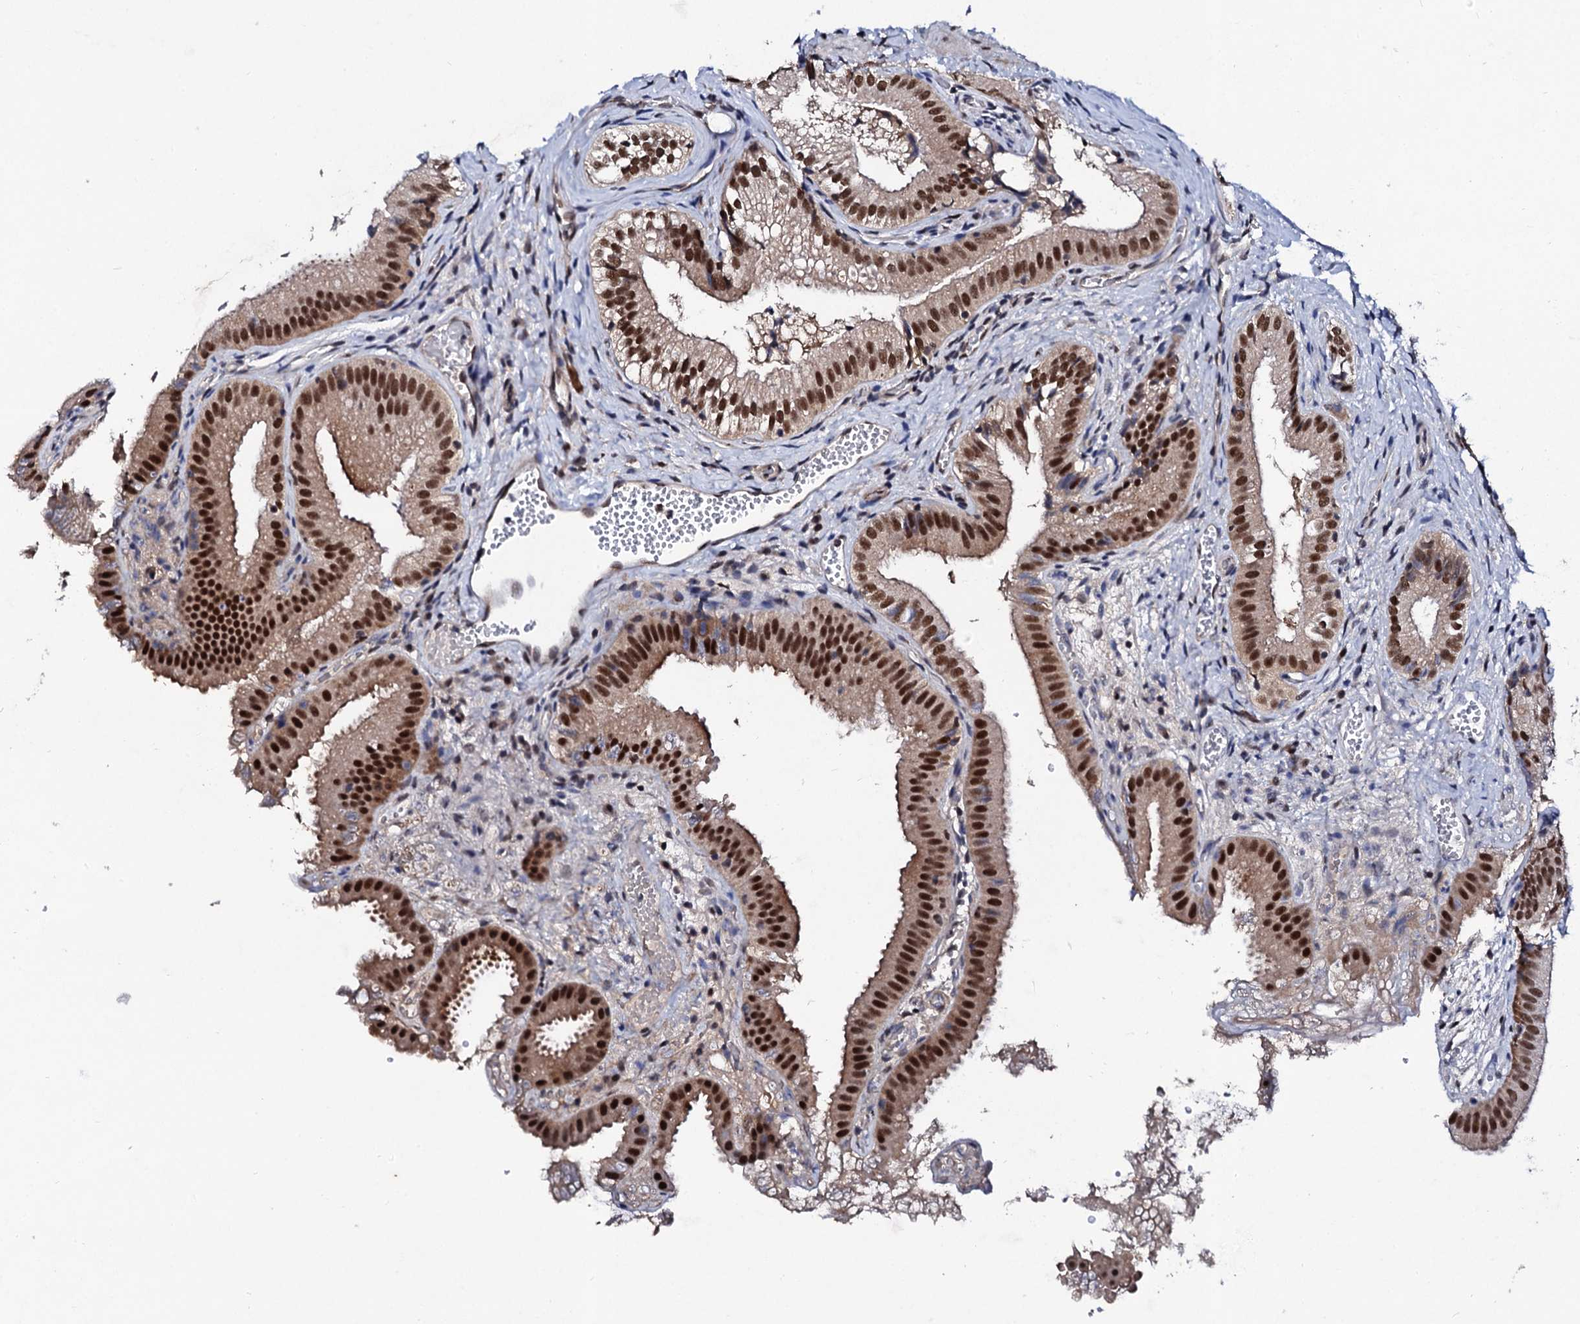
{"staining": {"intensity": "strong", "quantity": ">75%", "location": "cytoplasmic/membranous,nuclear"}, "tissue": "gallbladder", "cell_type": "Glandular cells", "image_type": "normal", "snomed": [{"axis": "morphology", "description": "Normal tissue, NOS"}, {"axis": "topography", "description": "Gallbladder"}], "caption": "A high amount of strong cytoplasmic/membranous,nuclear expression is present in about >75% of glandular cells in benign gallbladder. The staining is performed using DAB (3,3'-diaminobenzidine) brown chromogen to label protein expression. The nuclei are counter-stained blue using hematoxylin.", "gene": "CSTF3", "patient": {"sex": "female", "age": 30}}